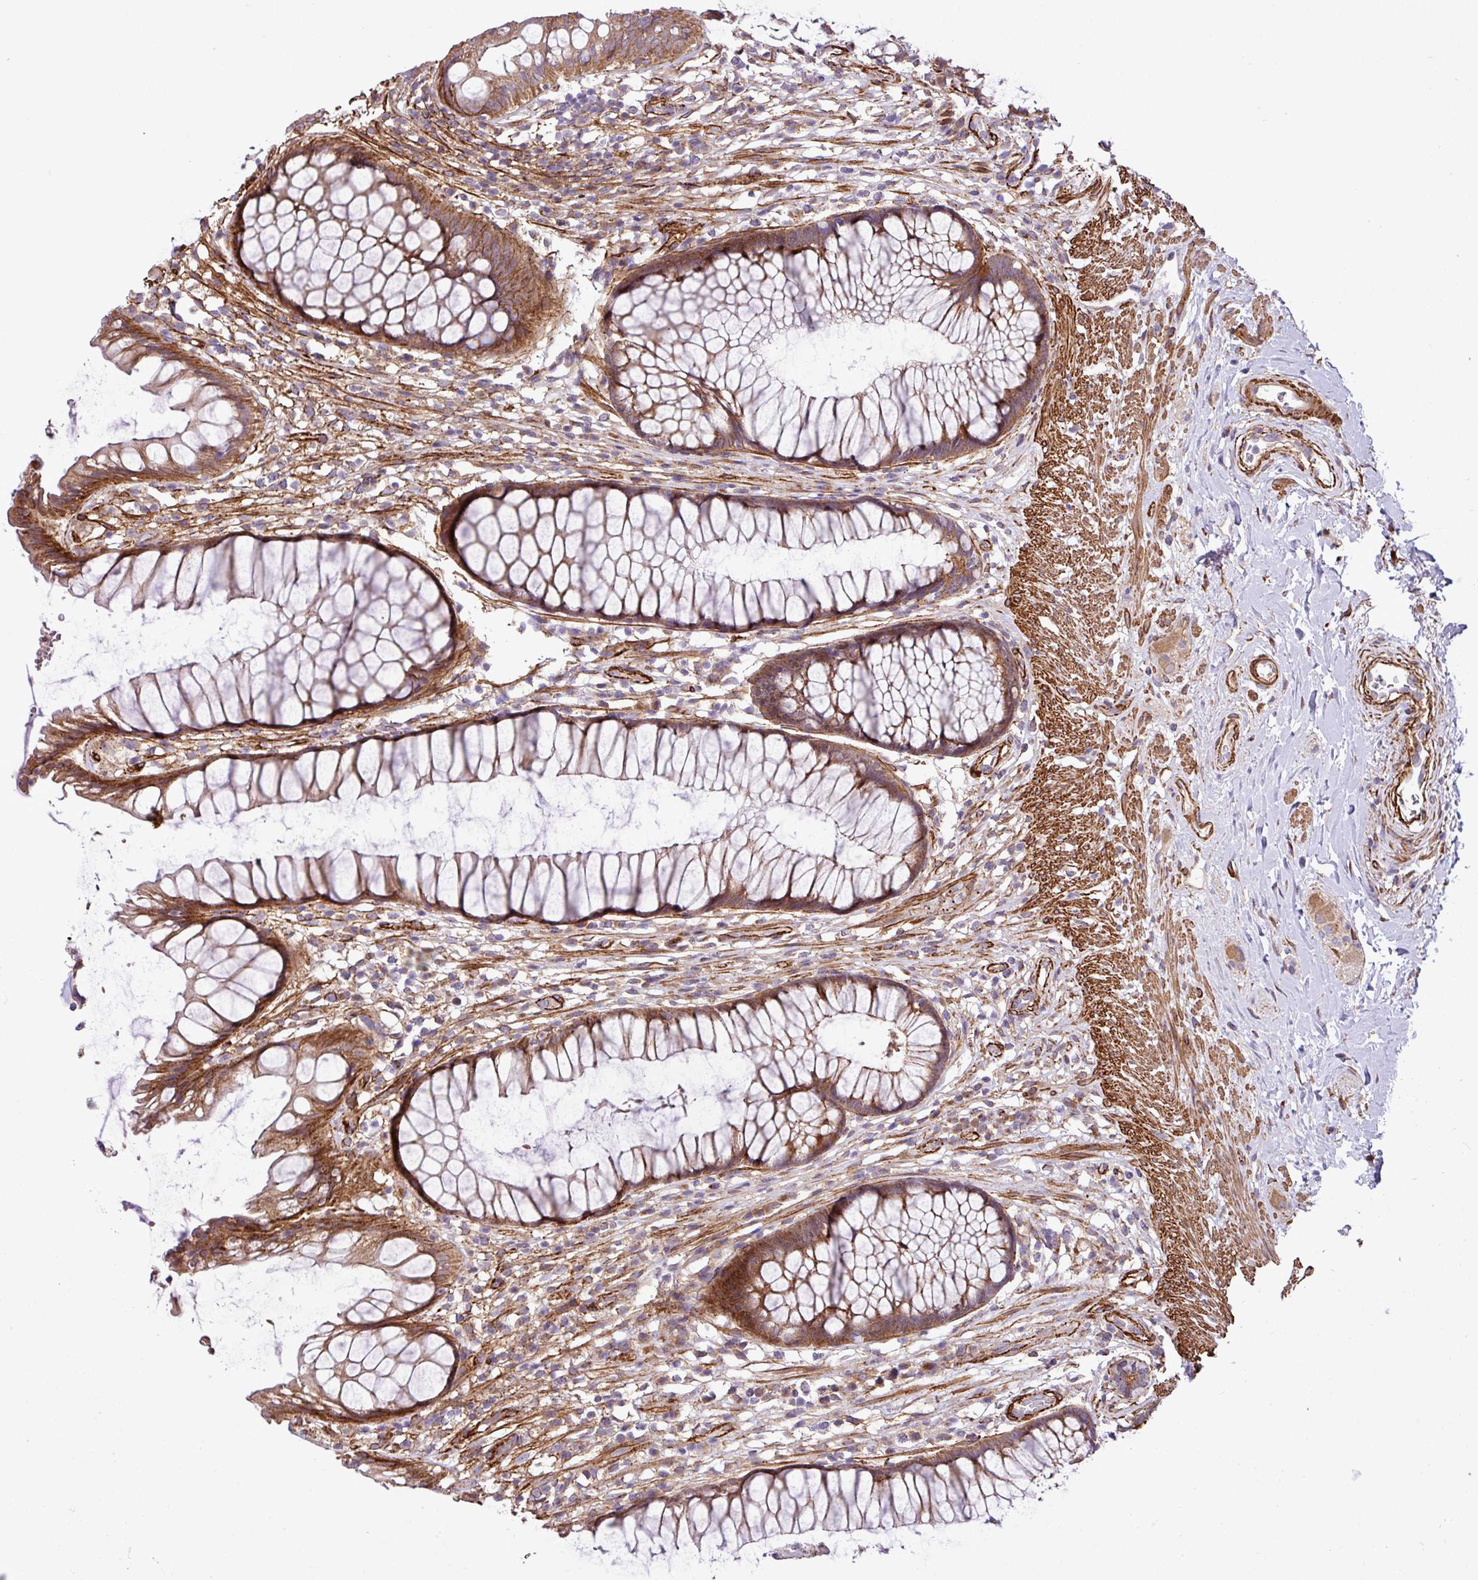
{"staining": {"intensity": "moderate", "quantity": ">75%", "location": "cytoplasmic/membranous"}, "tissue": "rectum", "cell_type": "Glandular cells", "image_type": "normal", "snomed": [{"axis": "morphology", "description": "Normal tissue, NOS"}, {"axis": "topography", "description": "Smooth muscle"}, {"axis": "topography", "description": "Rectum"}], "caption": "Rectum stained with DAB (3,3'-diaminobenzidine) IHC exhibits medium levels of moderate cytoplasmic/membranous expression in approximately >75% of glandular cells. (DAB (3,3'-diaminobenzidine) IHC with brightfield microscopy, high magnification).", "gene": "FAM47E", "patient": {"sex": "male", "age": 53}}